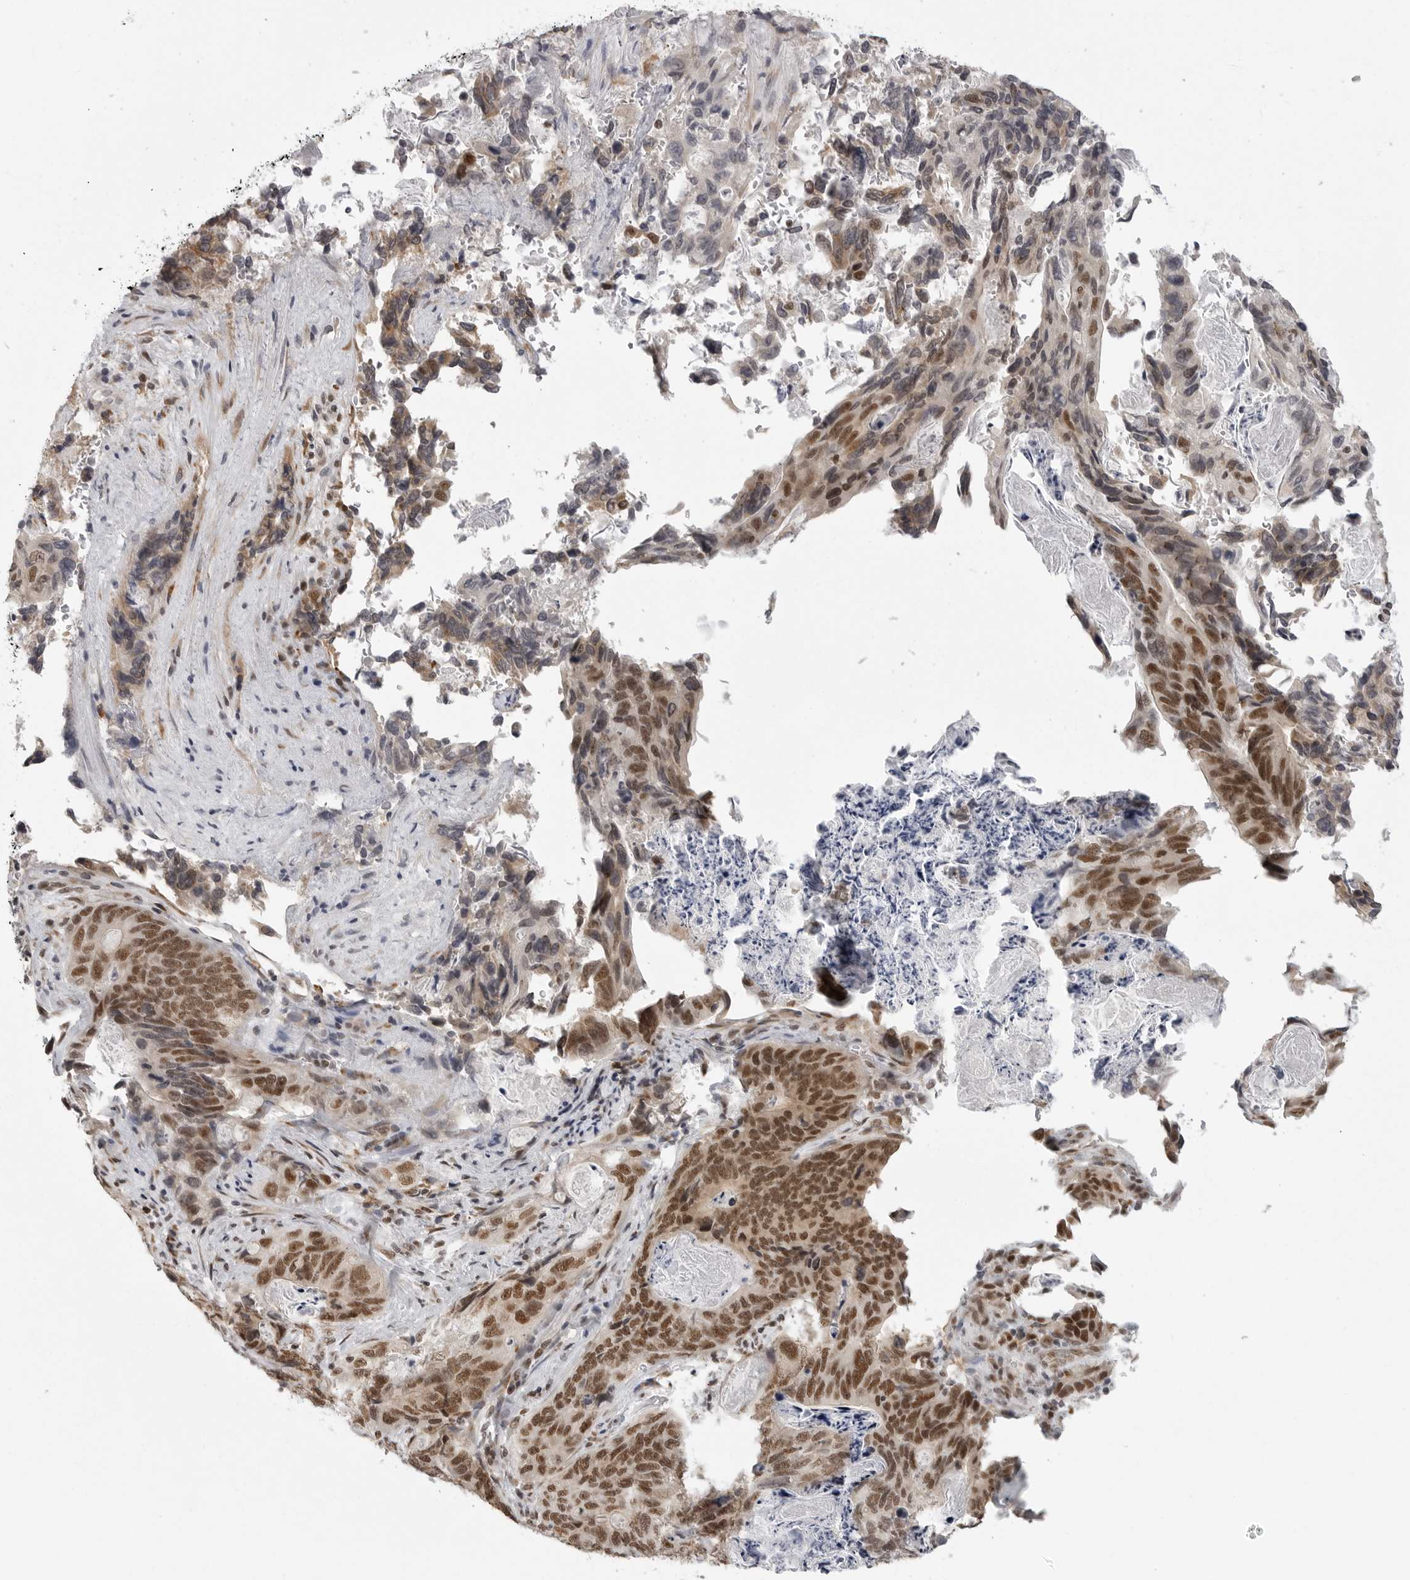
{"staining": {"intensity": "strong", "quantity": ">75%", "location": "nuclear"}, "tissue": "stomach cancer", "cell_type": "Tumor cells", "image_type": "cancer", "snomed": [{"axis": "morphology", "description": "Normal tissue, NOS"}, {"axis": "morphology", "description": "Adenocarcinoma, NOS"}, {"axis": "topography", "description": "Stomach"}], "caption": "Protein expression analysis of stomach adenocarcinoma exhibits strong nuclear staining in approximately >75% of tumor cells. The protein of interest is stained brown, and the nuclei are stained in blue (DAB IHC with brightfield microscopy, high magnification).", "gene": "PRDM10", "patient": {"sex": "female", "age": 89}}